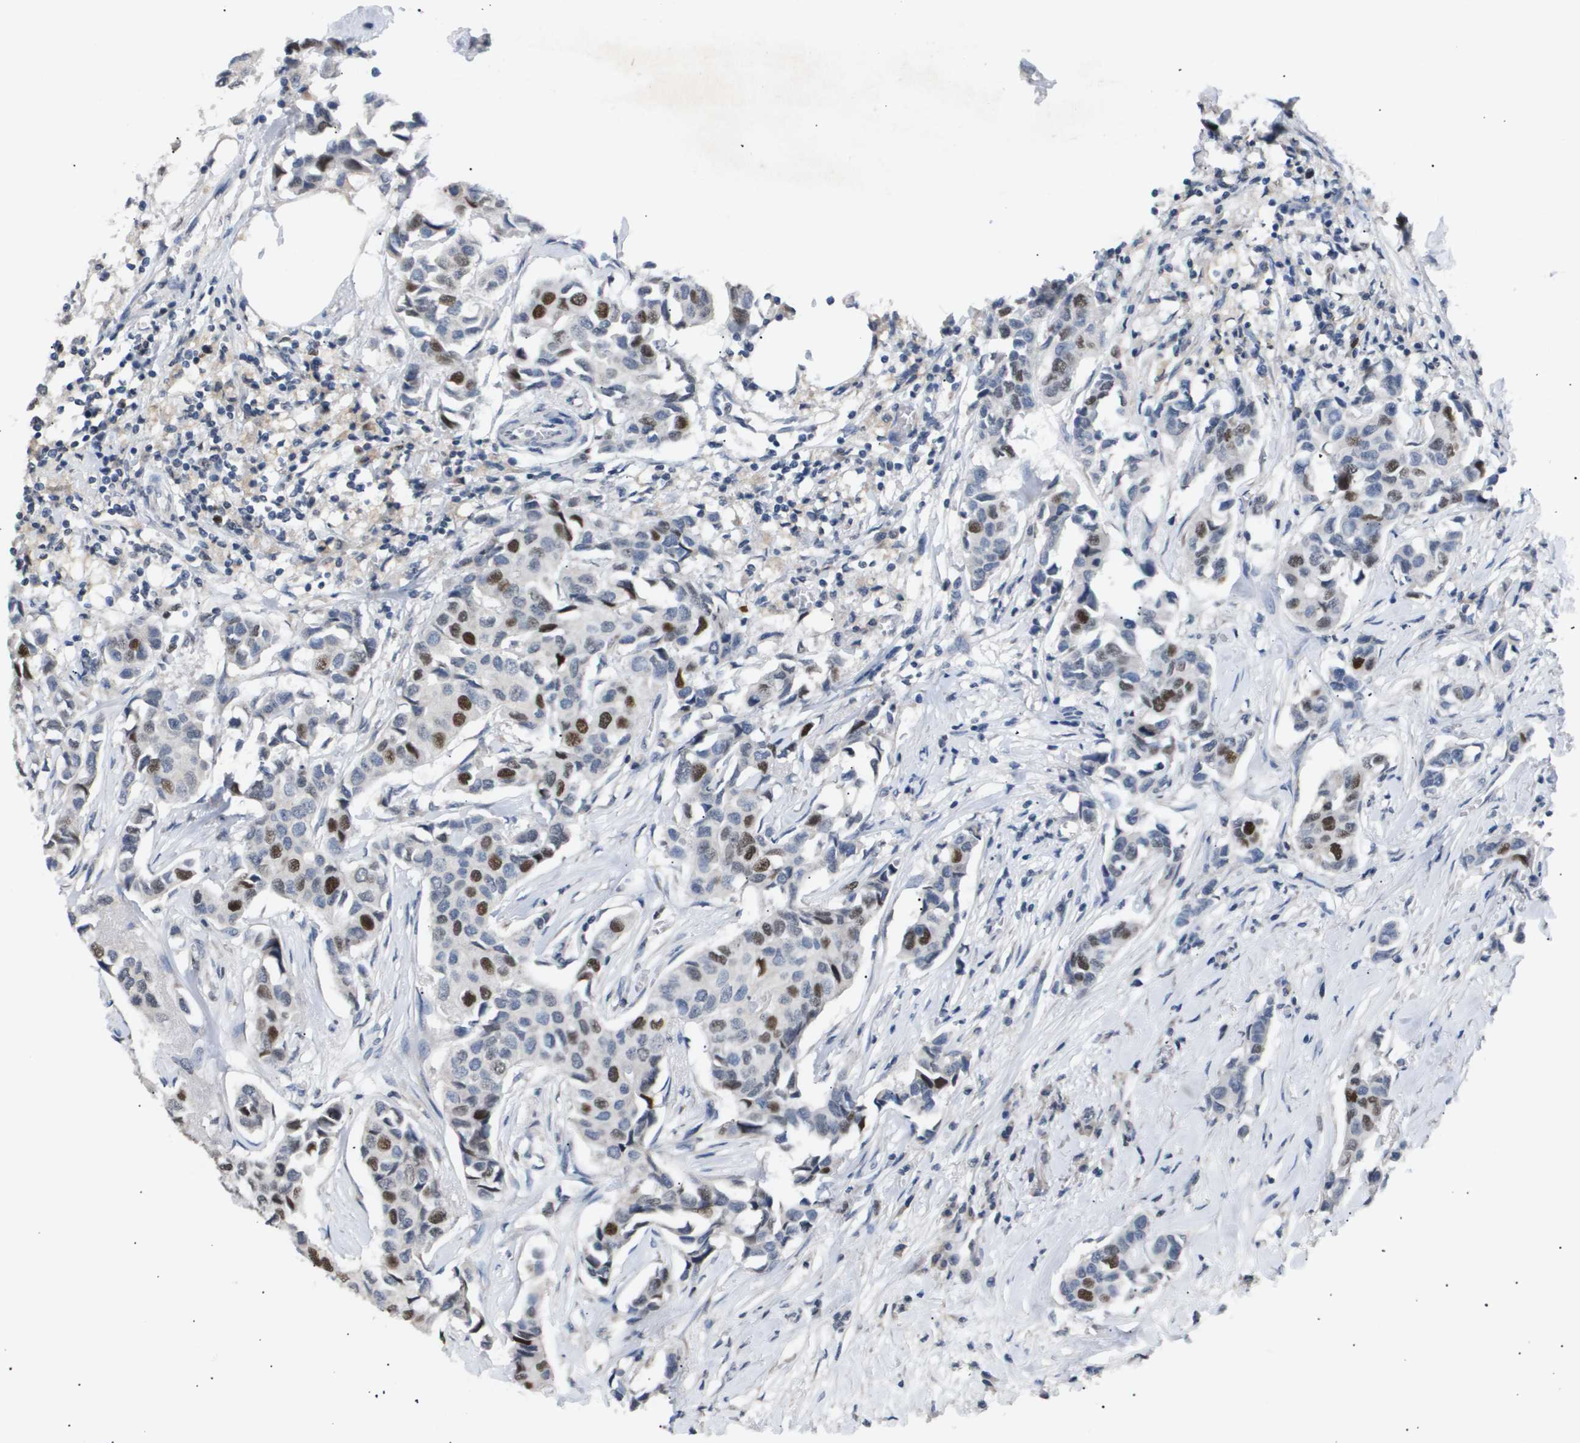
{"staining": {"intensity": "strong", "quantity": "<25%", "location": "nuclear"}, "tissue": "breast cancer", "cell_type": "Tumor cells", "image_type": "cancer", "snomed": [{"axis": "morphology", "description": "Duct carcinoma"}, {"axis": "topography", "description": "Breast"}], "caption": "Brown immunohistochemical staining in human breast cancer (invasive ductal carcinoma) shows strong nuclear expression in about <25% of tumor cells. (Brightfield microscopy of DAB IHC at high magnification).", "gene": "ANAPC2", "patient": {"sex": "female", "age": 80}}